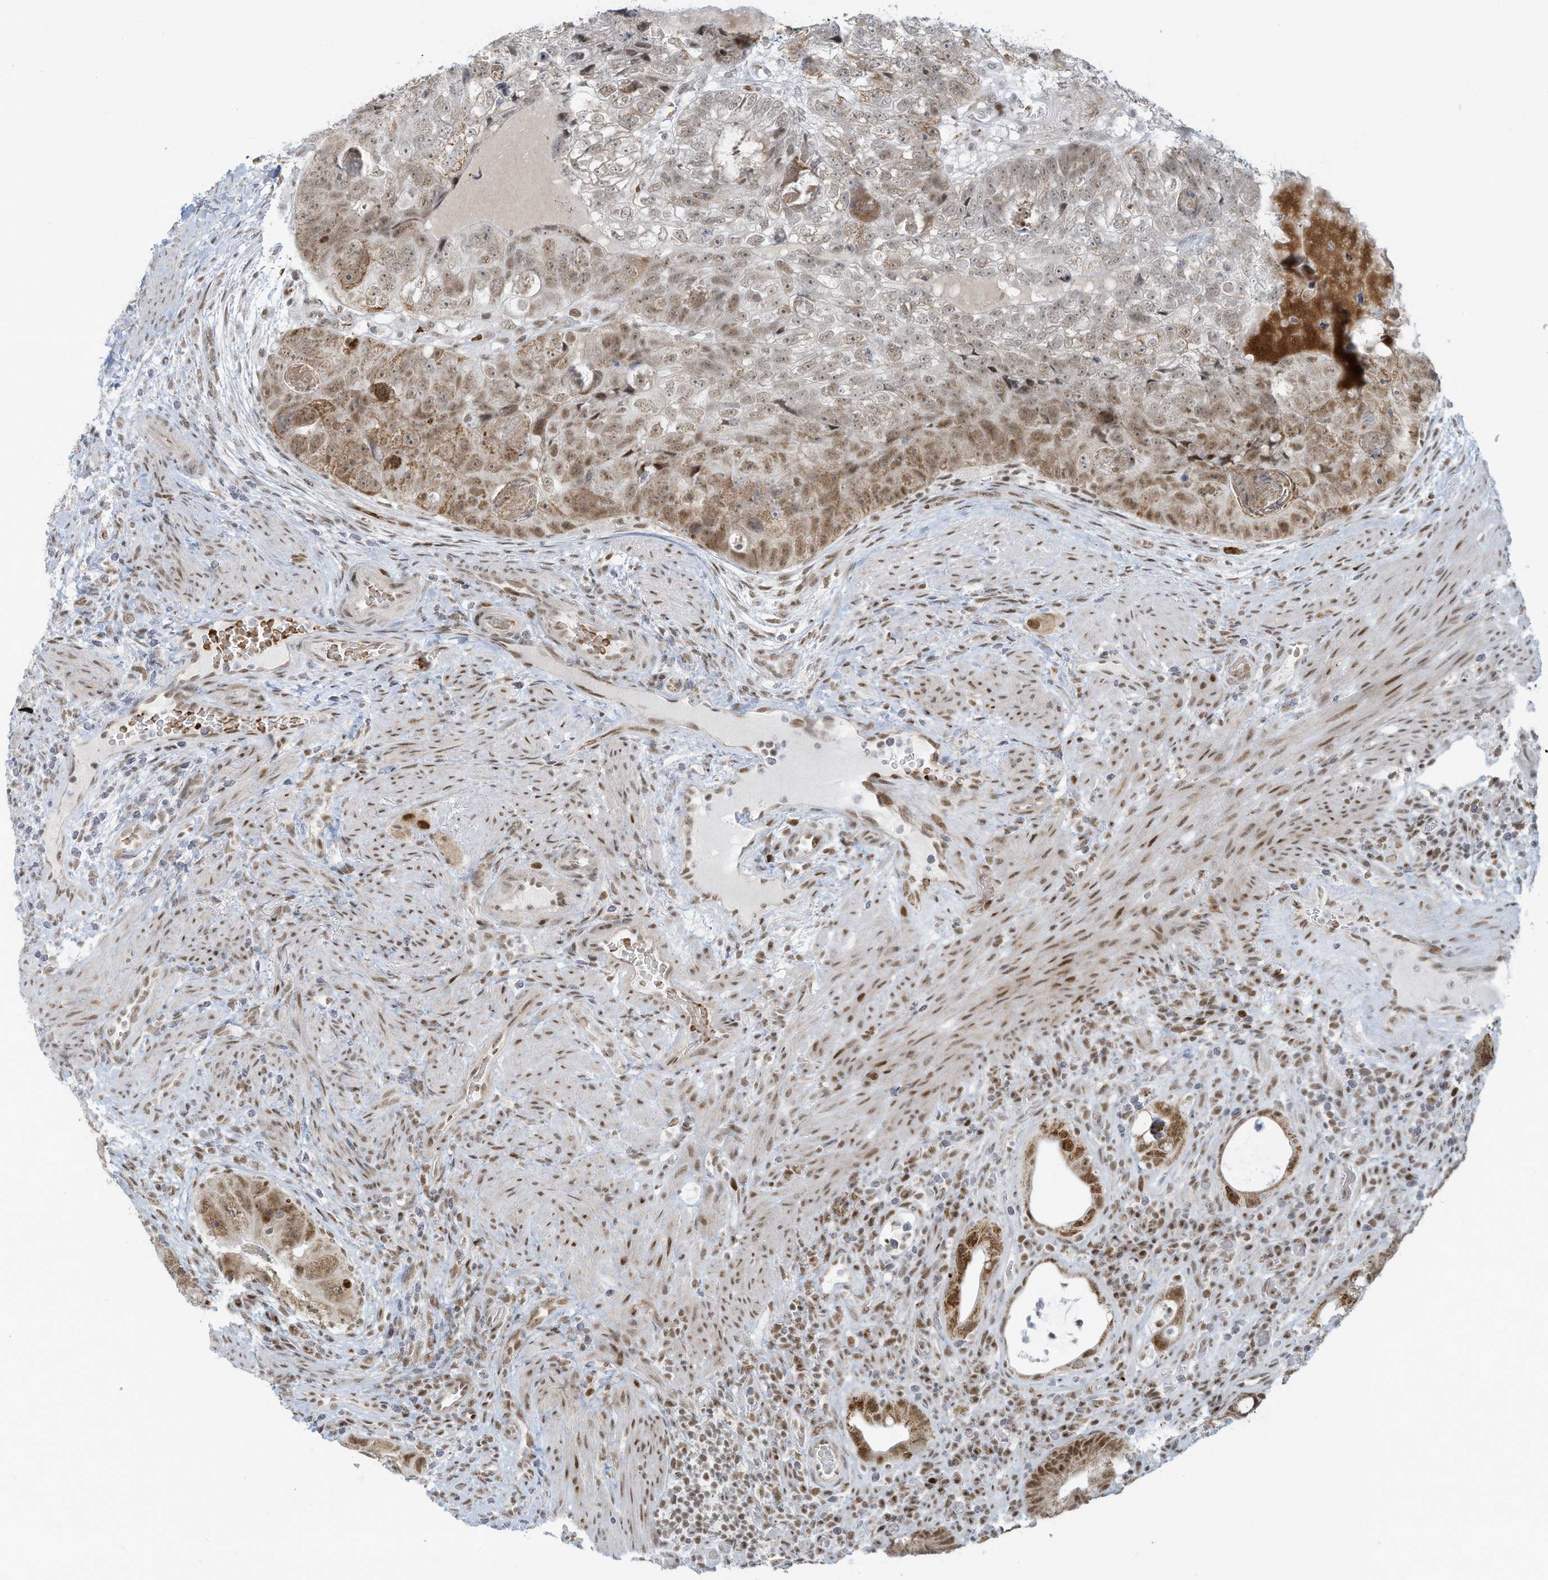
{"staining": {"intensity": "moderate", "quantity": ">75%", "location": "cytoplasmic/membranous,nuclear"}, "tissue": "colorectal cancer", "cell_type": "Tumor cells", "image_type": "cancer", "snomed": [{"axis": "morphology", "description": "Adenocarcinoma, NOS"}, {"axis": "topography", "description": "Rectum"}], "caption": "Colorectal cancer (adenocarcinoma) tissue exhibits moderate cytoplasmic/membranous and nuclear positivity in approximately >75% of tumor cells", "gene": "ECT2L", "patient": {"sex": "male", "age": 59}}